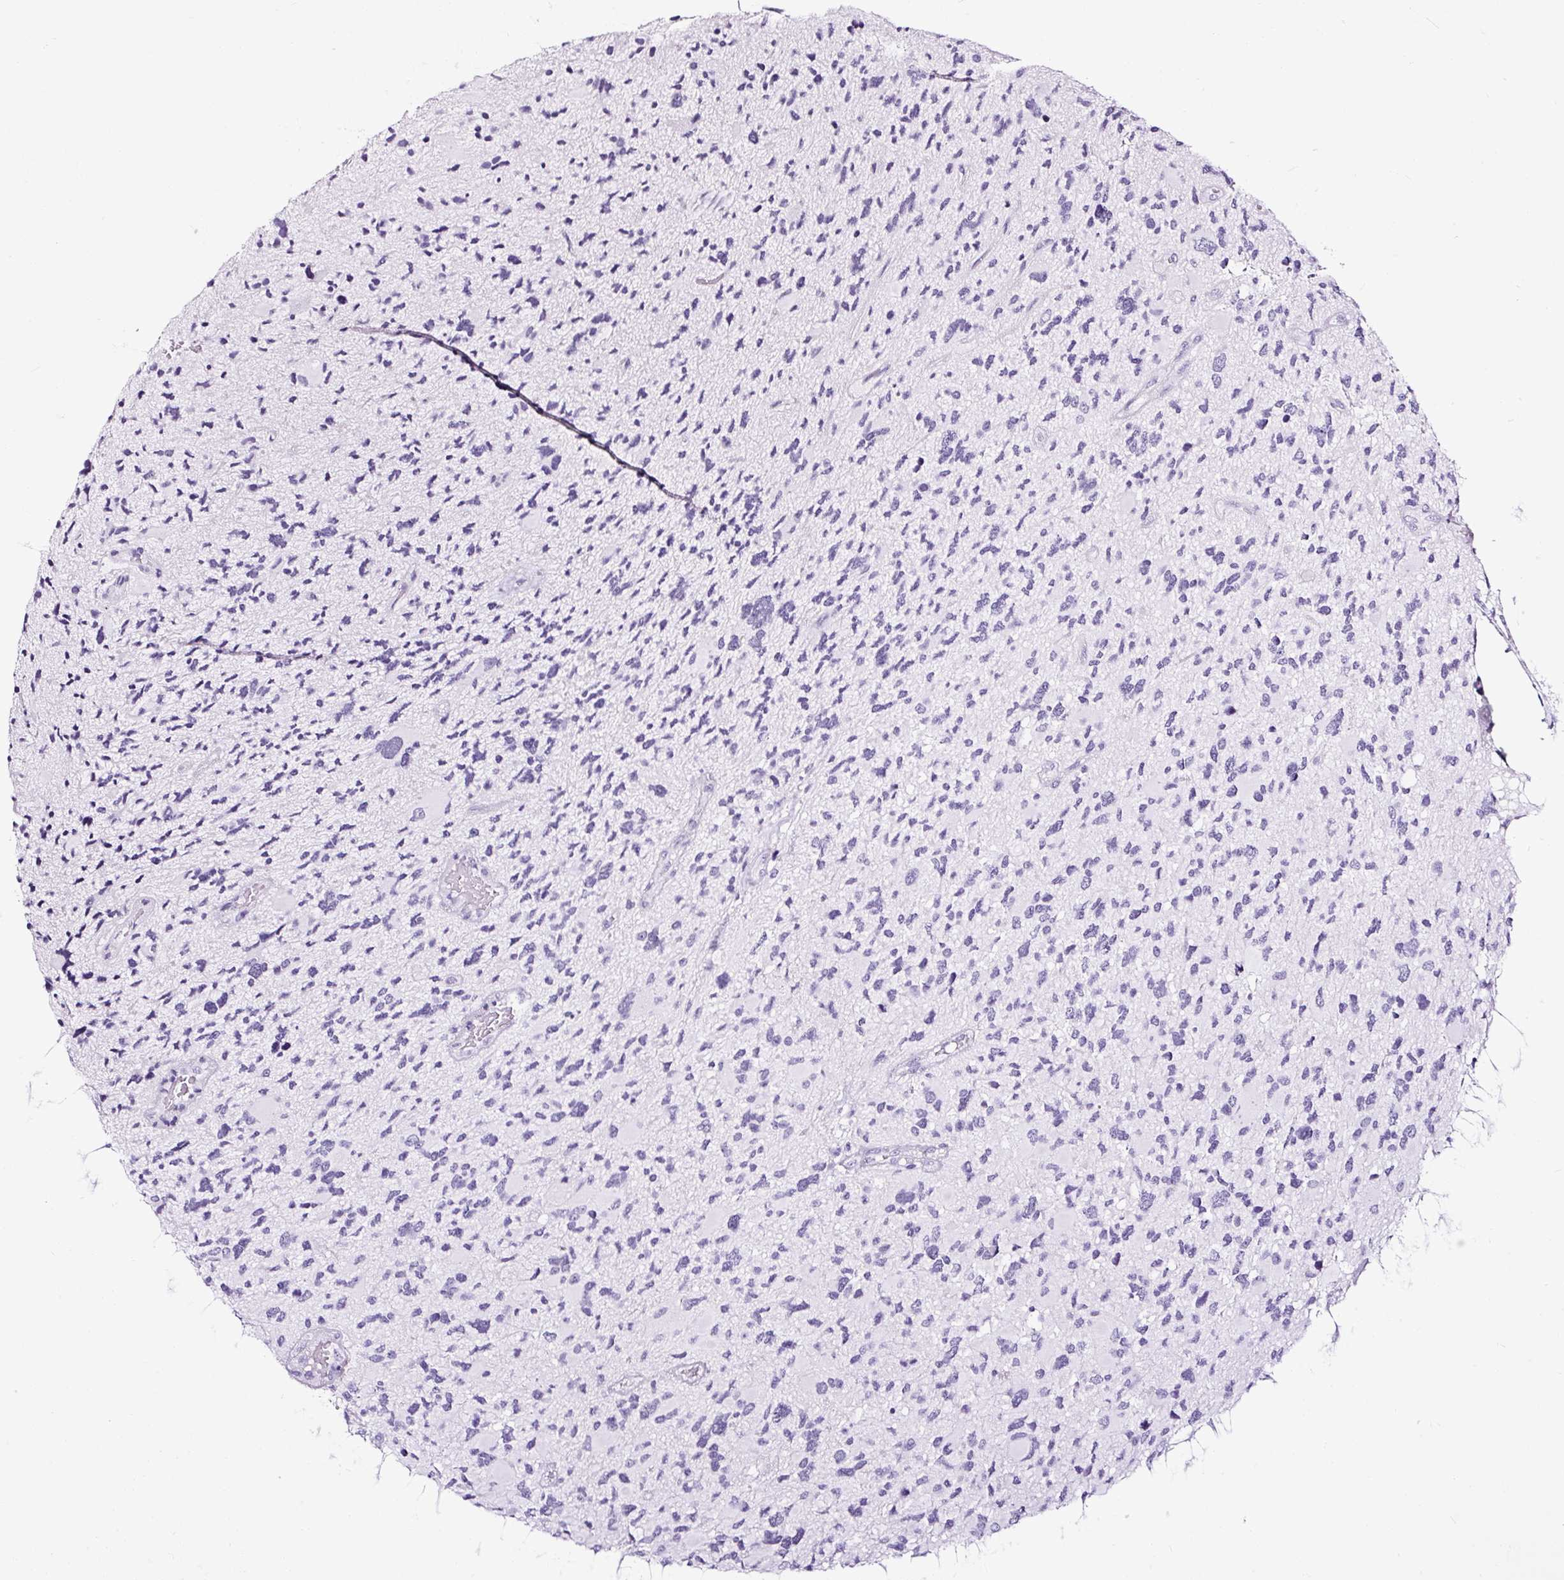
{"staining": {"intensity": "negative", "quantity": "none", "location": "none"}, "tissue": "glioma", "cell_type": "Tumor cells", "image_type": "cancer", "snomed": [{"axis": "morphology", "description": "Glioma, malignant, High grade"}, {"axis": "topography", "description": "Brain"}], "caption": "Image shows no significant protein expression in tumor cells of high-grade glioma (malignant). (DAB immunohistochemistry (IHC) visualized using brightfield microscopy, high magnification).", "gene": "NPHS2", "patient": {"sex": "female", "age": 11}}